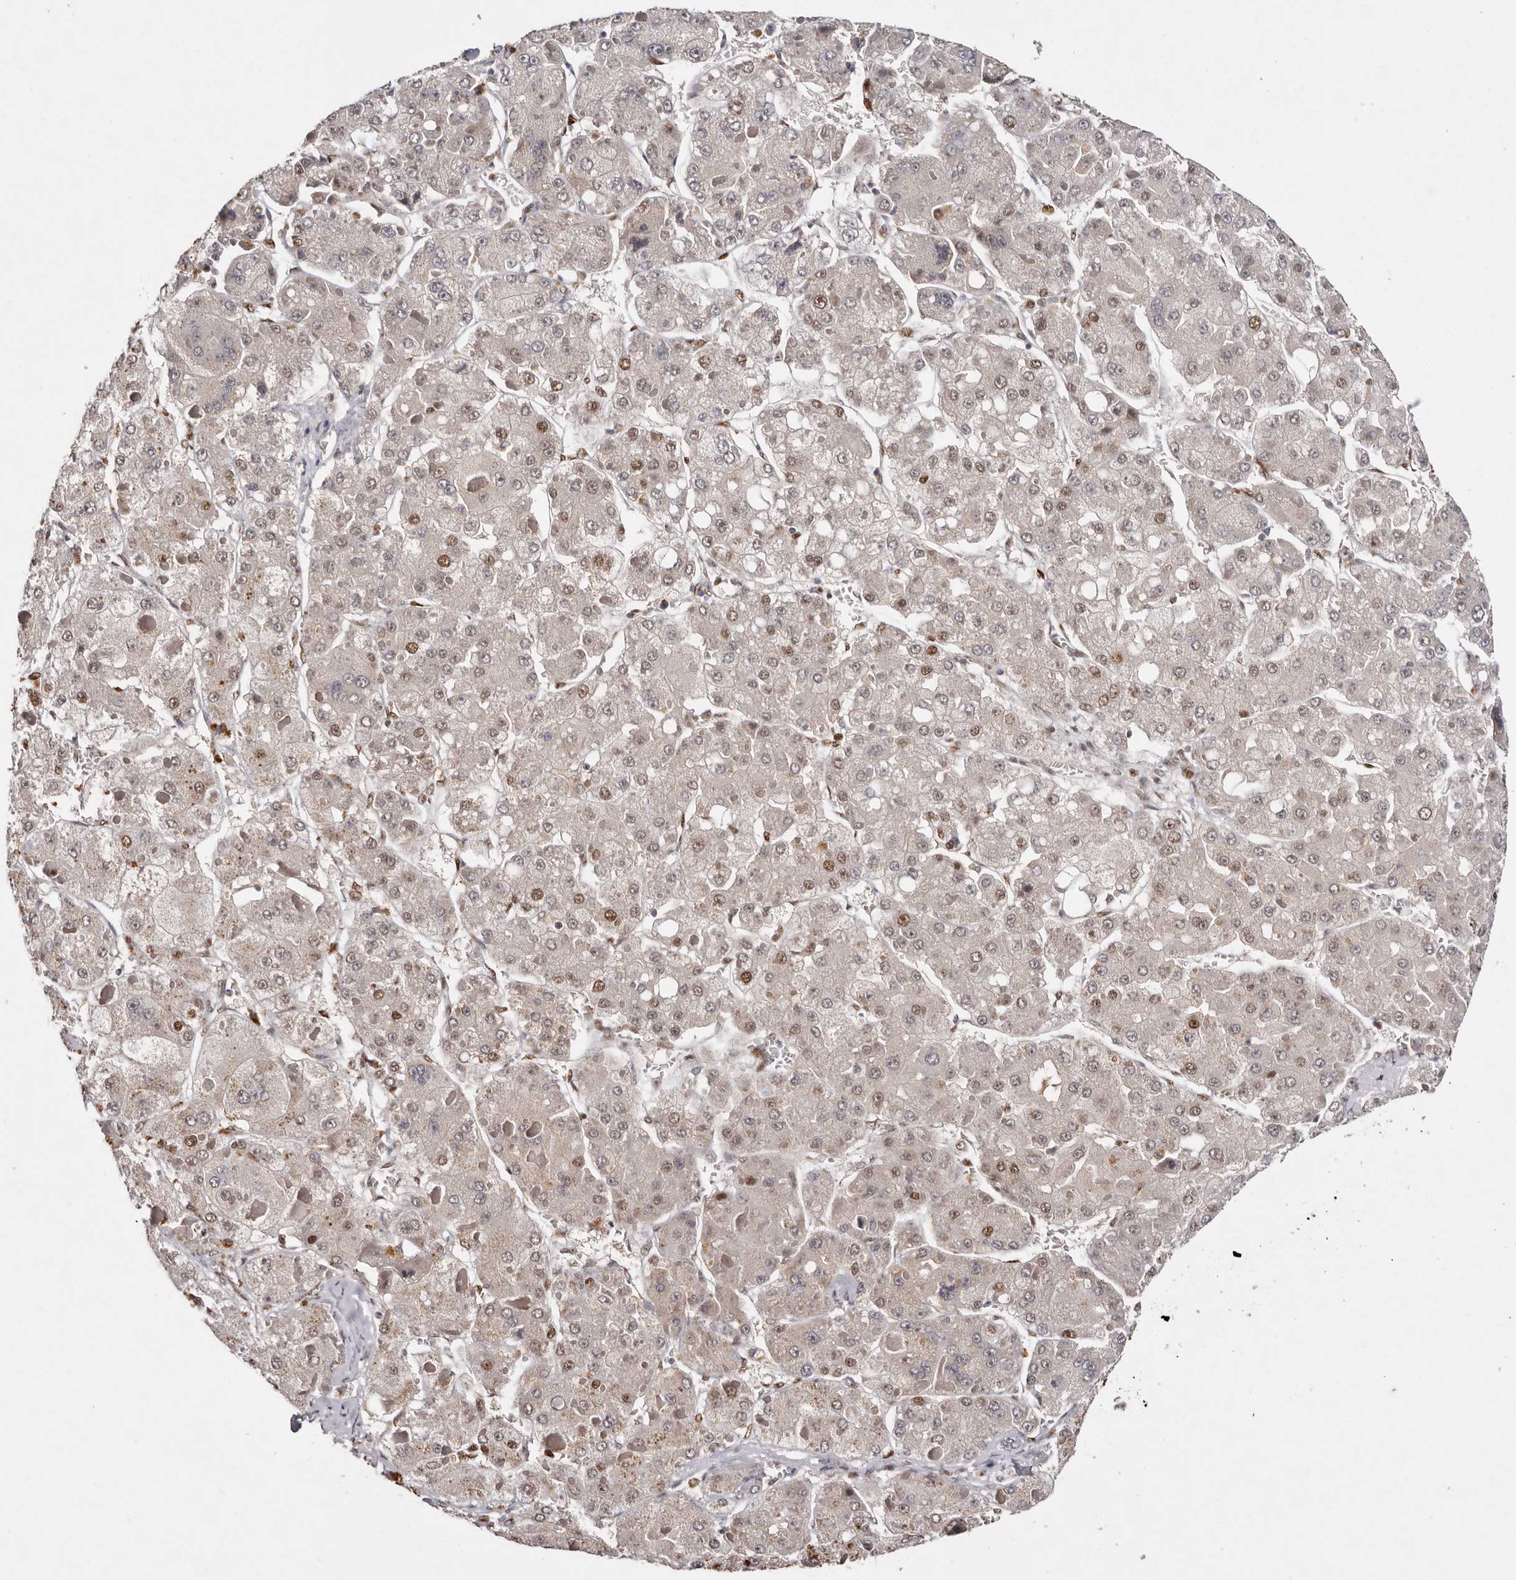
{"staining": {"intensity": "moderate", "quantity": "25%-75%", "location": "nuclear"}, "tissue": "liver cancer", "cell_type": "Tumor cells", "image_type": "cancer", "snomed": [{"axis": "morphology", "description": "Carcinoma, Hepatocellular, NOS"}, {"axis": "topography", "description": "Liver"}], "caption": "Immunohistochemistry histopathology image of human liver cancer stained for a protein (brown), which demonstrates medium levels of moderate nuclear positivity in approximately 25%-75% of tumor cells.", "gene": "KLF7", "patient": {"sex": "female", "age": 73}}